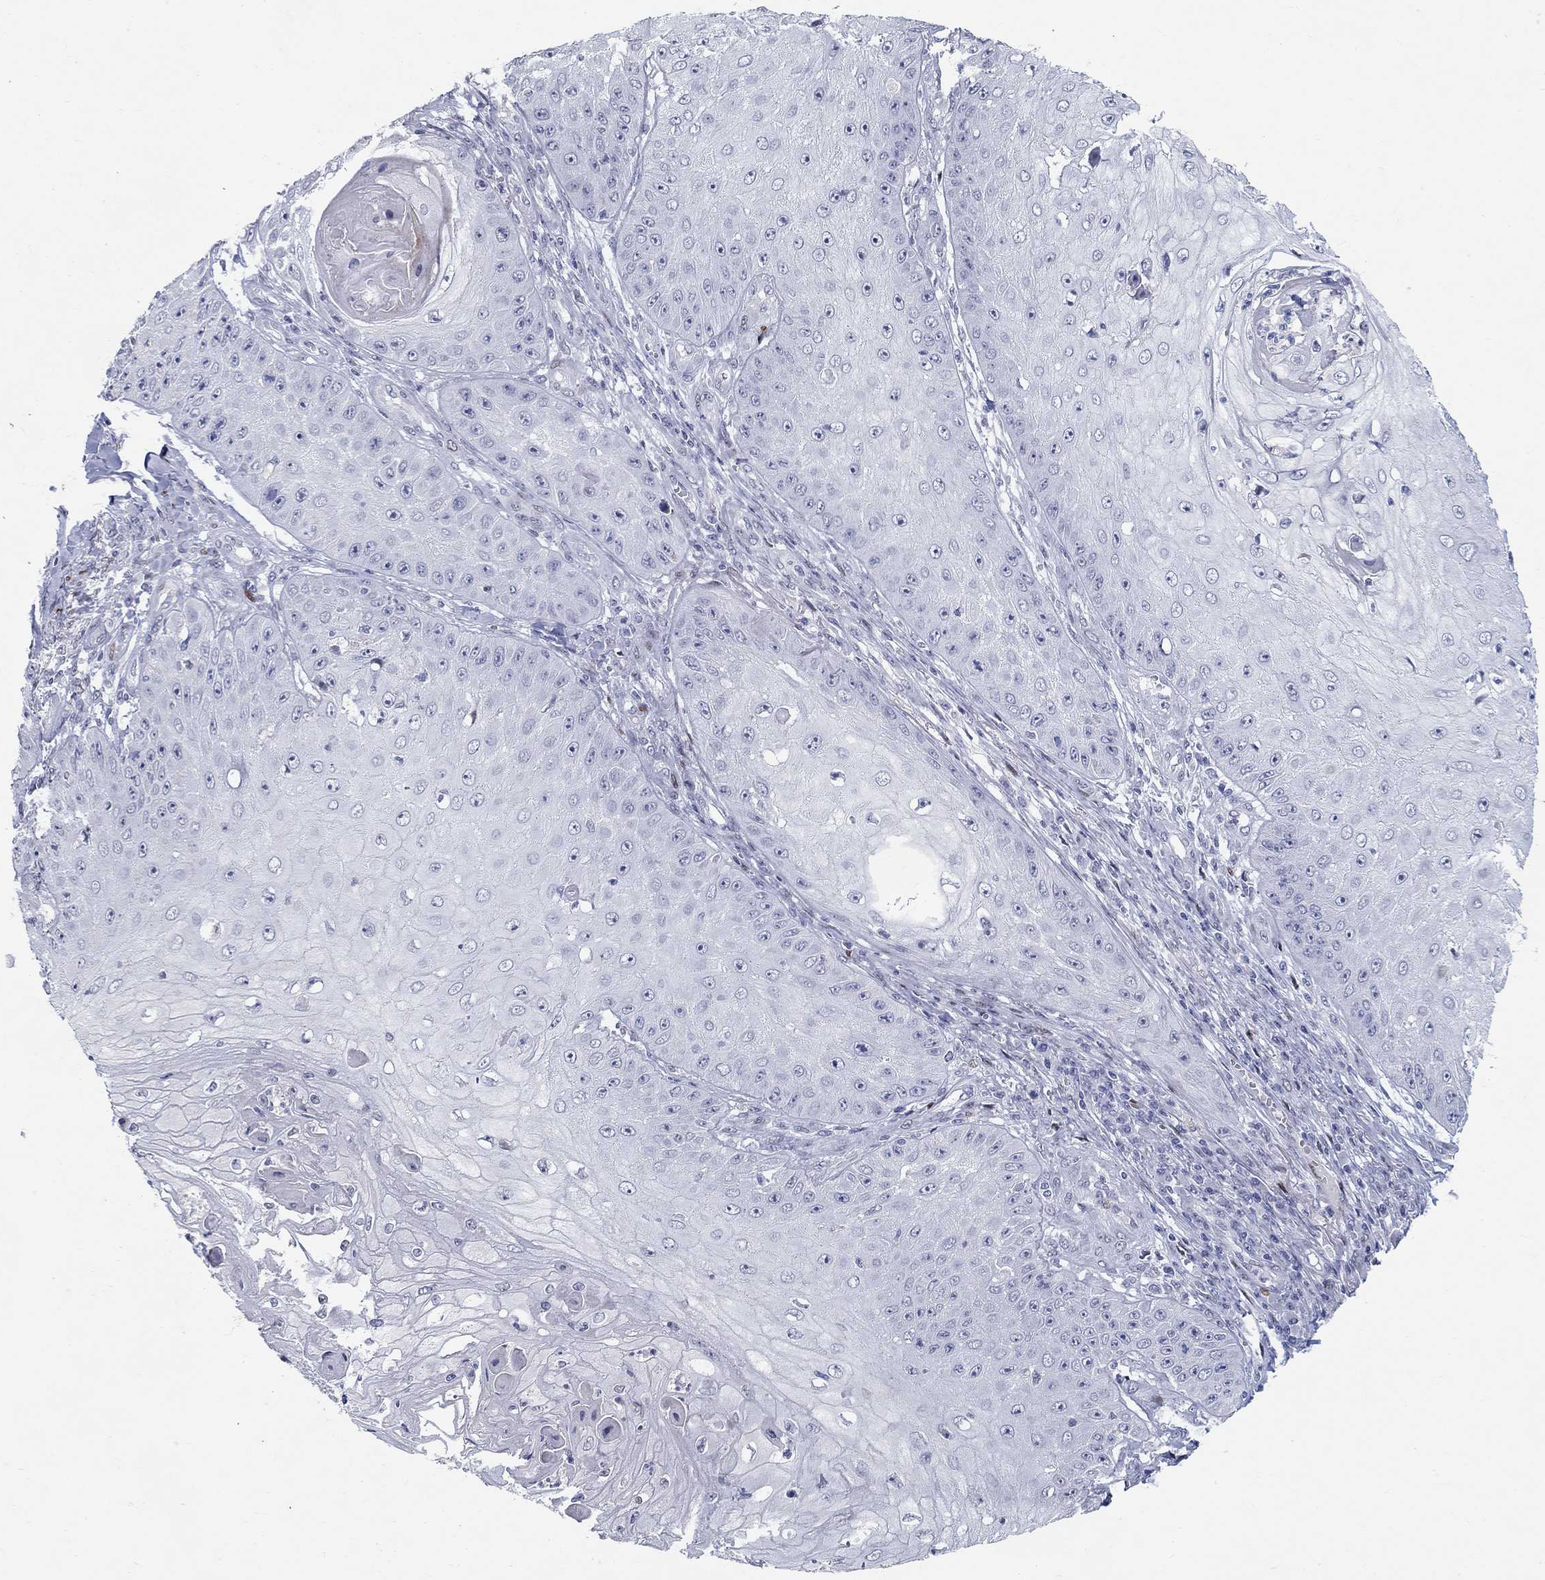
{"staining": {"intensity": "negative", "quantity": "none", "location": "none"}, "tissue": "skin cancer", "cell_type": "Tumor cells", "image_type": "cancer", "snomed": [{"axis": "morphology", "description": "Squamous cell carcinoma, NOS"}, {"axis": "topography", "description": "Skin"}], "caption": "Skin cancer was stained to show a protein in brown. There is no significant staining in tumor cells.", "gene": "RAPGEF5", "patient": {"sex": "male", "age": 70}}